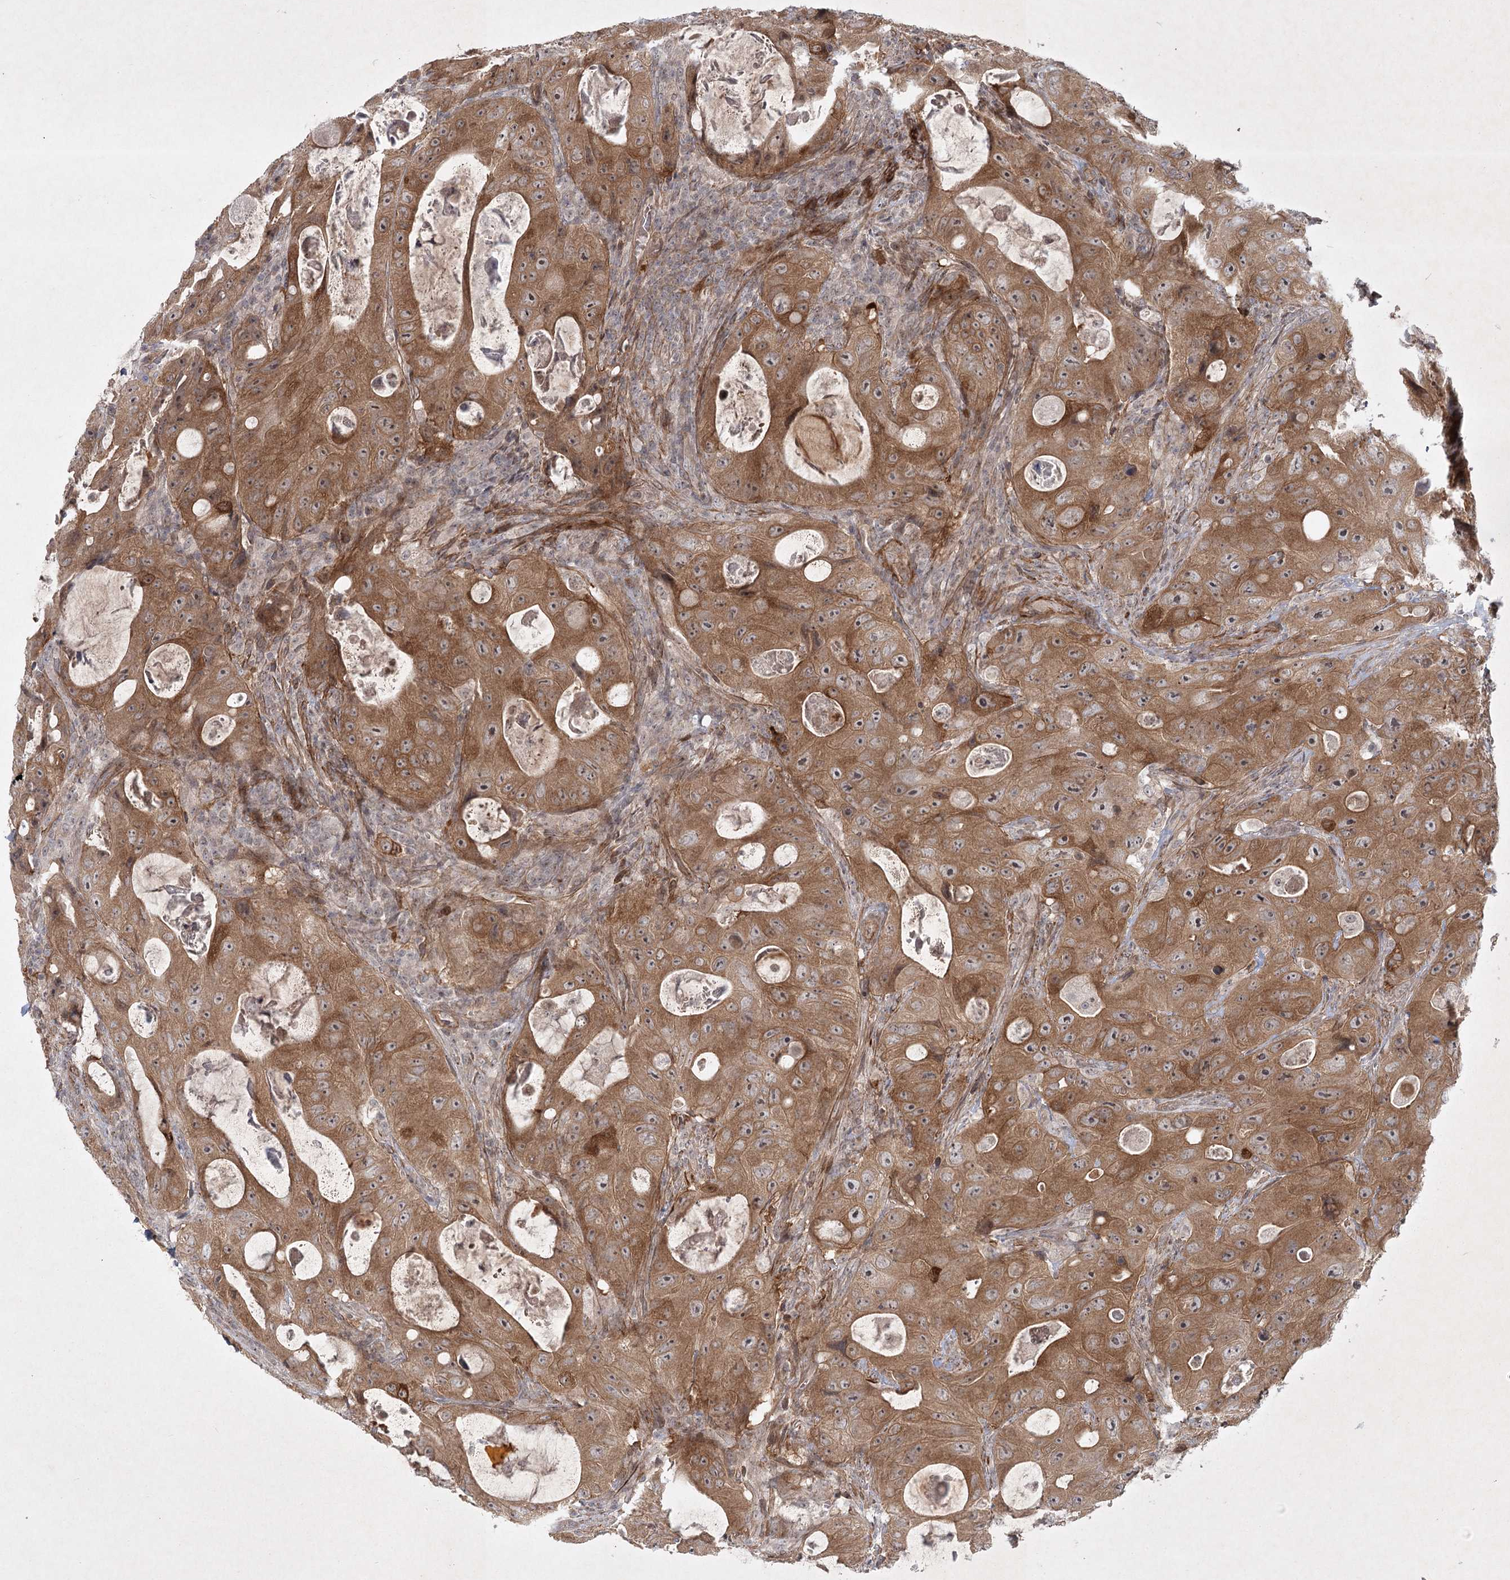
{"staining": {"intensity": "moderate", "quantity": ">75%", "location": "cytoplasmic/membranous,nuclear"}, "tissue": "colorectal cancer", "cell_type": "Tumor cells", "image_type": "cancer", "snomed": [{"axis": "morphology", "description": "Adenocarcinoma, NOS"}, {"axis": "topography", "description": "Colon"}], "caption": "Protein expression analysis of adenocarcinoma (colorectal) exhibits moderate cytoplasmic/membranous and nuclear positivity in approximately >75% of tumor cells. (DAB = brown stain, brightfield microscopy at high magnification).", "gene": "SH2D3A", "patient": {"sex": "female", "age": 46}}